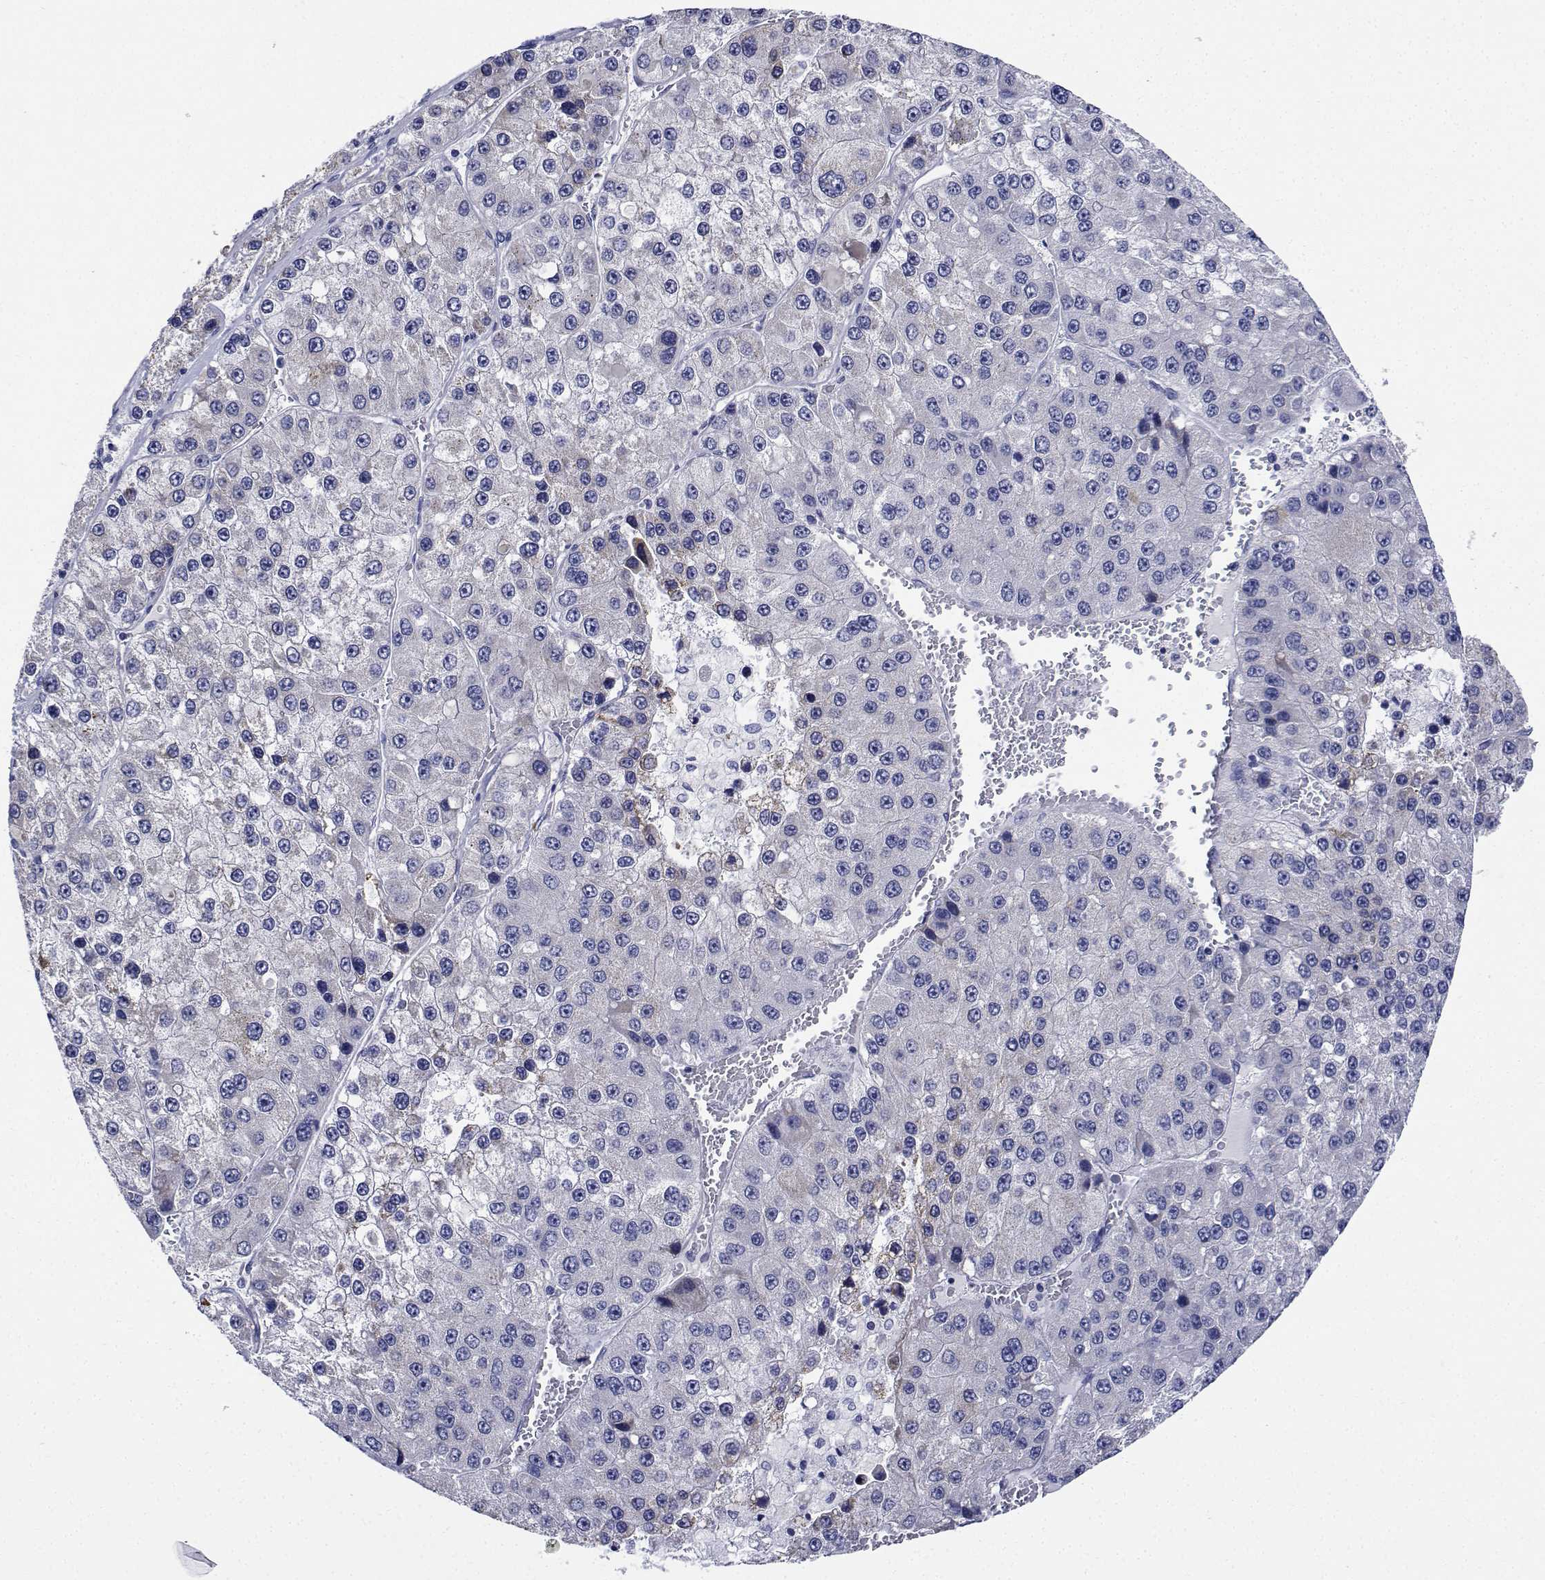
{"staining": {"intensity": "negative", "quantity": "none", "location": "none"}, "tissue": "liver cancer", "cell_type": "Tumor cells", "image_type": "cancer", "snomed": [{"axis": "morphology", "description": "Carcinoma, Hepatocellular, NOS"}, {"axis": "topography", "description": "Liver"}], "caption": "Tumor cells are negative for brown protein staining in hepatocellular carcinoma (liver). (DAB immunohistochemistry (IHC), high magnification).", "gene": "CDHR3", "patient": {"sex": "female", "age": 73}}